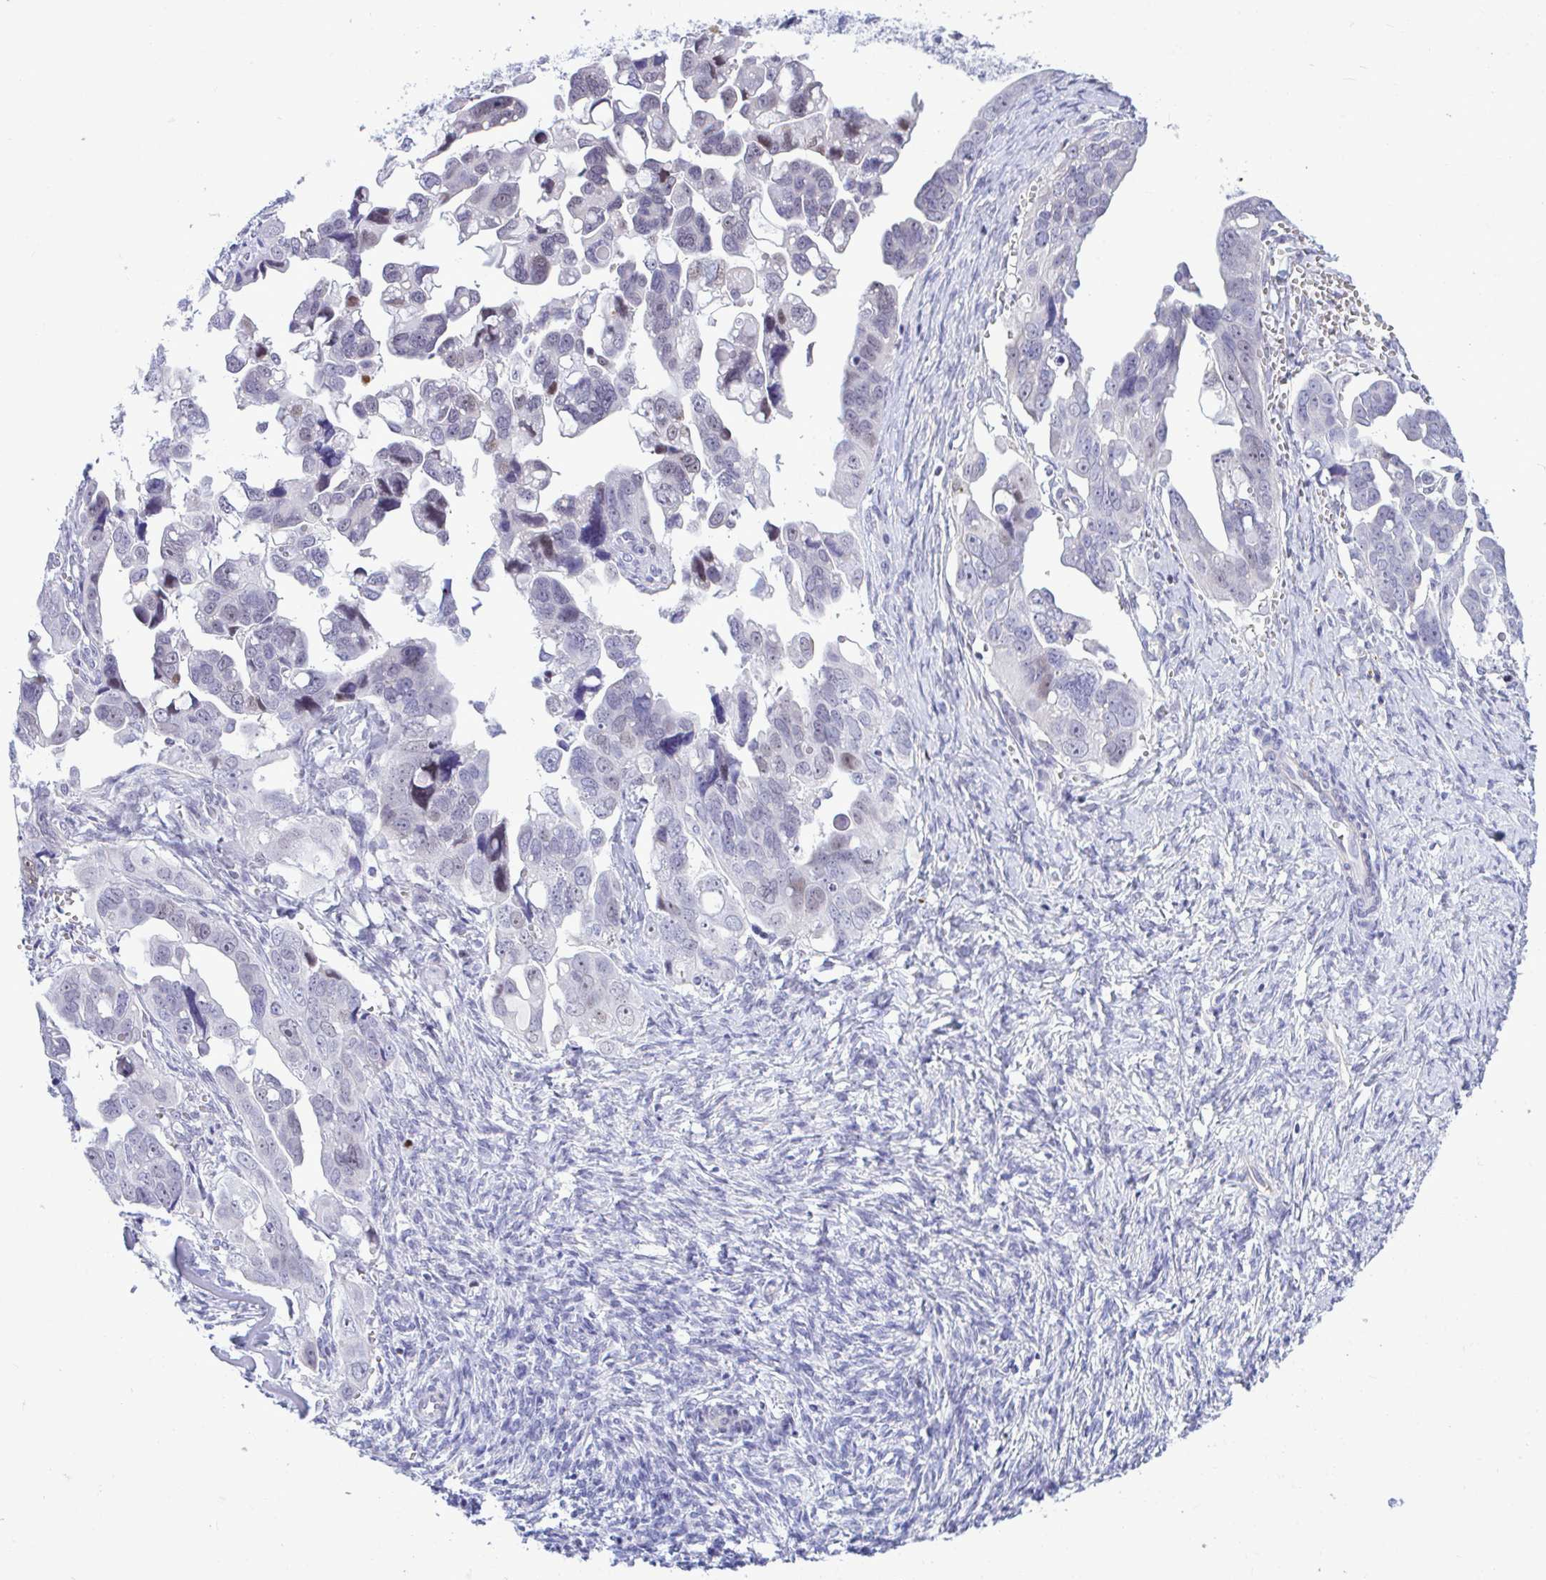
{"staining": {"intensity": "weak", "quantity": "<25%", "location": "nuclear"}, "tissue": "ovarian cancer", "cell_type": "Tumor cells", "image_type": "cancer", "snomed": [{"axis": "morphology", "description": "Cystadenocarcinoma, serous, NOS"}, {"axis": "topography", "description": "Ovary"}], "caption": "Tumor cells show no significant positivity in ovarian cancer.", "gene": "SLC25A51", "patient": {"sex": "female", "age": 59}}